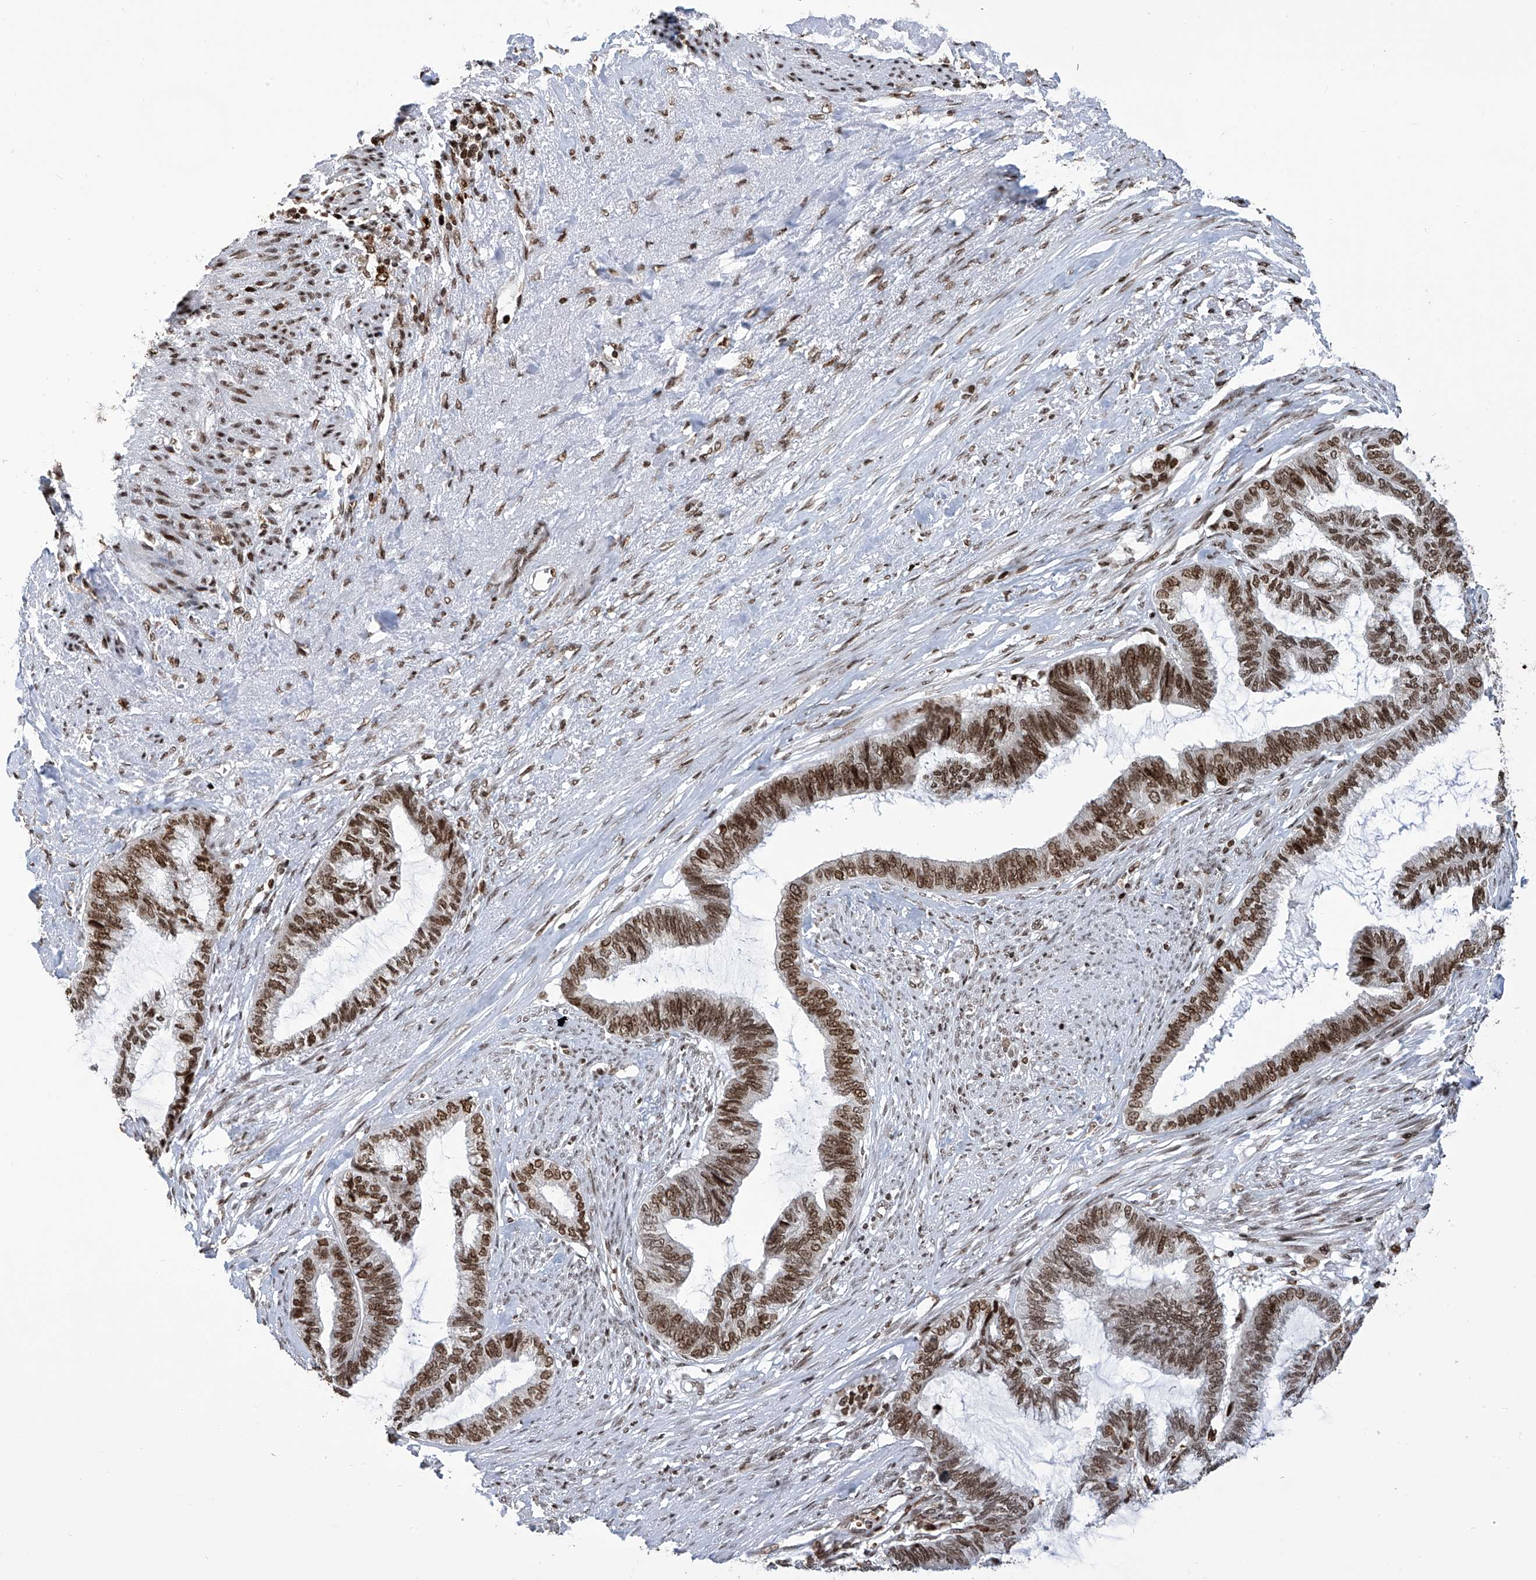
{"staining": {"intensity": "moderate", "quantity": ">75%", "location": "nuclear"}, "tissue": "endometrial cancer", "cell_type": "Tumor cells", "image_type": "cancer", "snomed": [{"axis": "morphology", "description": "Adenocarcinoma, NOS"}, {"axis": "topography", "description": "Endometrium"}], "caption": "Immunohistochemistry (IHC) (DAB) staining of human endometrial cancer (adenocarcinoma) reveals moderate nuclear protein staining in approximately >75% of tumor cells.", "gene": "PAK1IP1", "patient": {"sex": "female", "age": 86}}